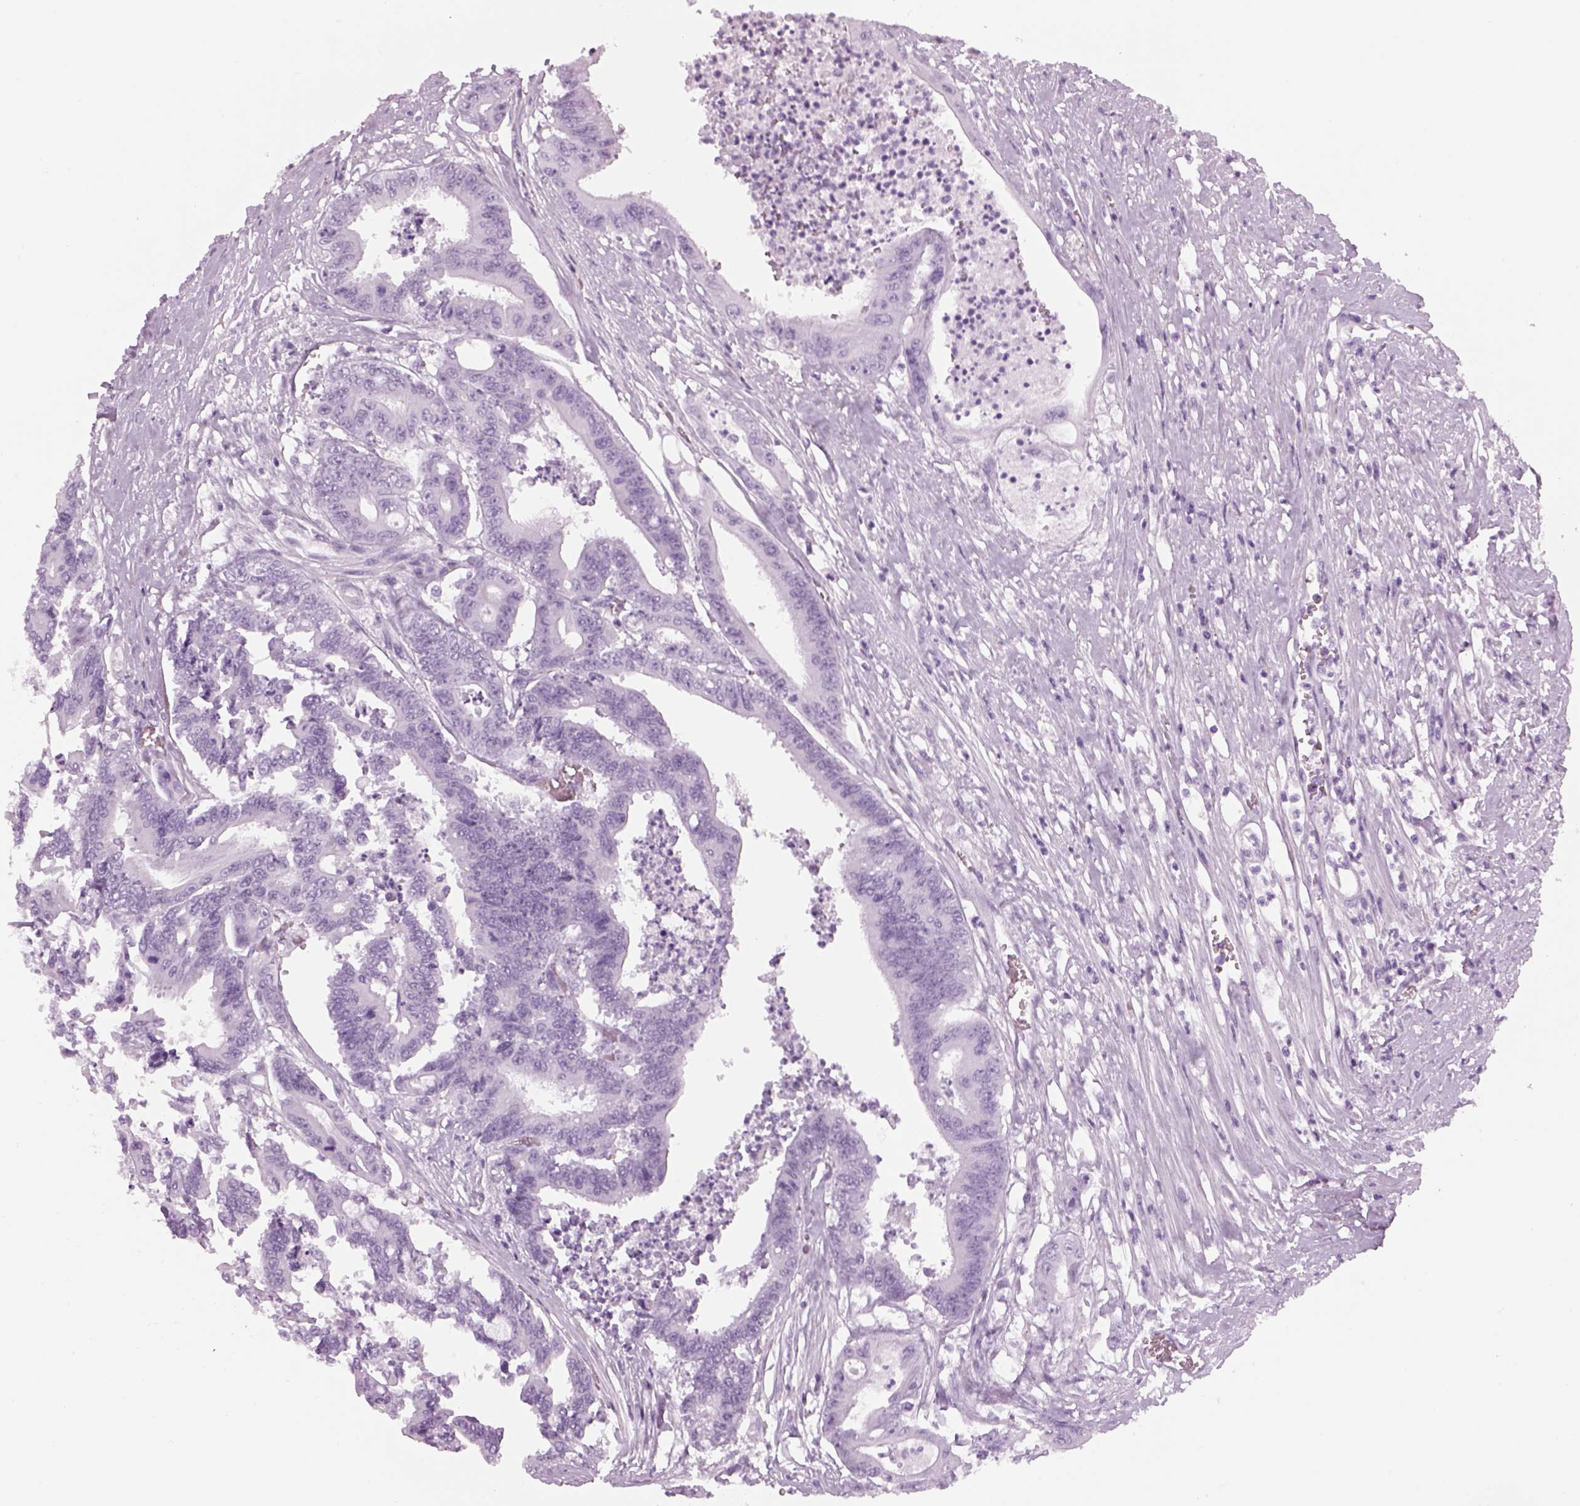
{"staining": {"intensity": "negative", "quantity": "none", "location": "none"}, "tissue": "colorectal cancer", "cell_type": "Tumor cells", "image_type": "cancer", "snomed": [{"axis": "morphology", "description": "Adenocarcinoma, NOS"}, {"axis": "topography", "description": "Rectum"}], "caption": "A micrograph of colorectal cancer (adenocarcinoma) stained for a protein reveals no brown staining in tumor cells.", "gene": "PABPC1L2B", "patient": {"sex": "male", "age": 54}}